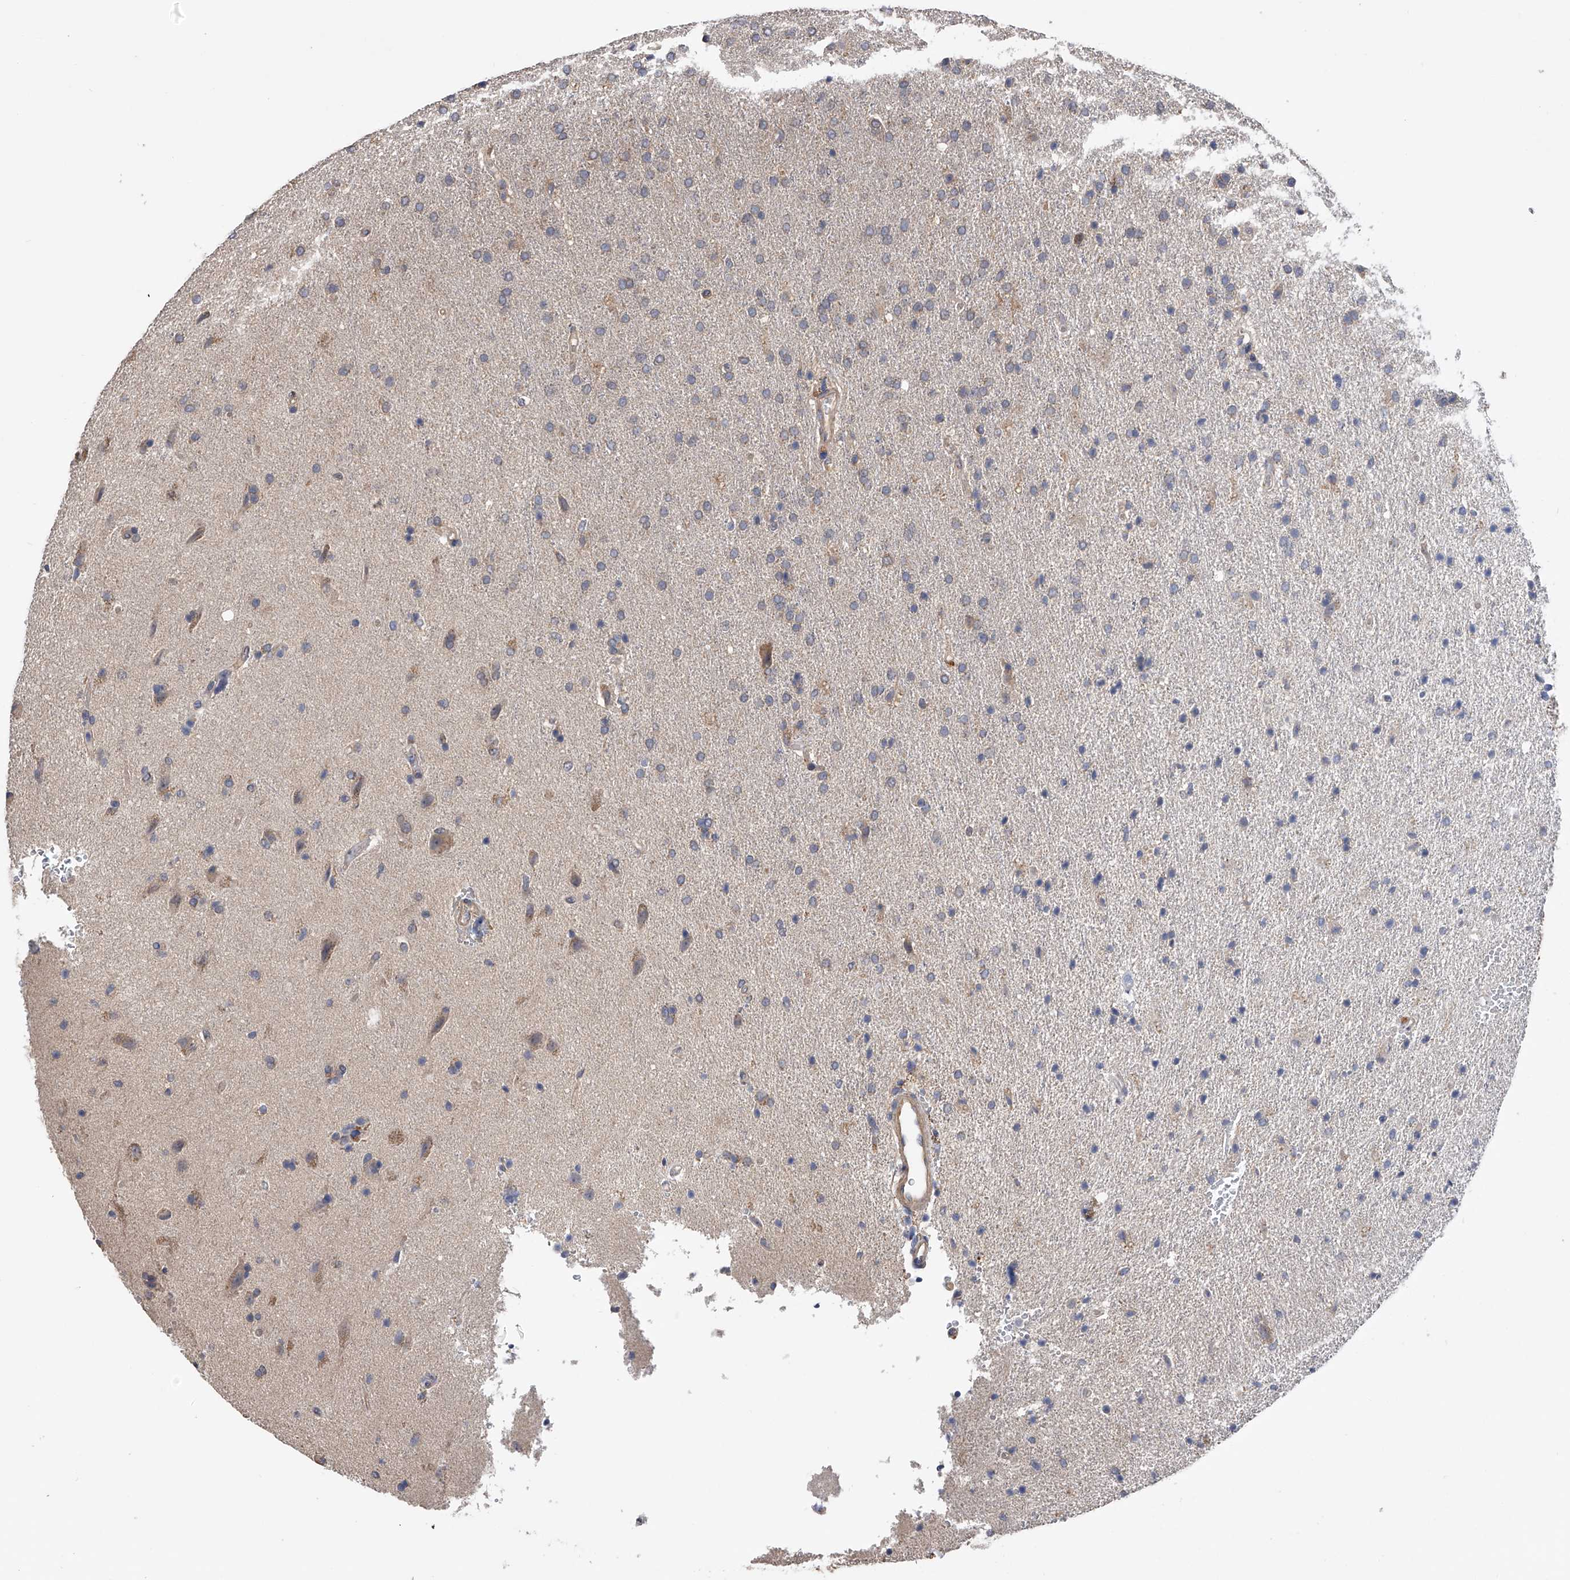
{"staining": {"intensity": "negative", "quantity": "none", "location": "none"}, "tissue": "glioma", "cell_type": "Tumor cells", "image_type": "cancer", "snomed": [{"axis": "morphology", "description": "Glioma, malignant, High grade"}, {"axis": "topography", "description": "Brain"}], "caption": "An immunohistochemistry (IHC) histopathology image of glioma is shown. There is no staining in tumor cells of glioma.", "gene": "CFAP298", "patient": {"sex": "male", "age": 72}}